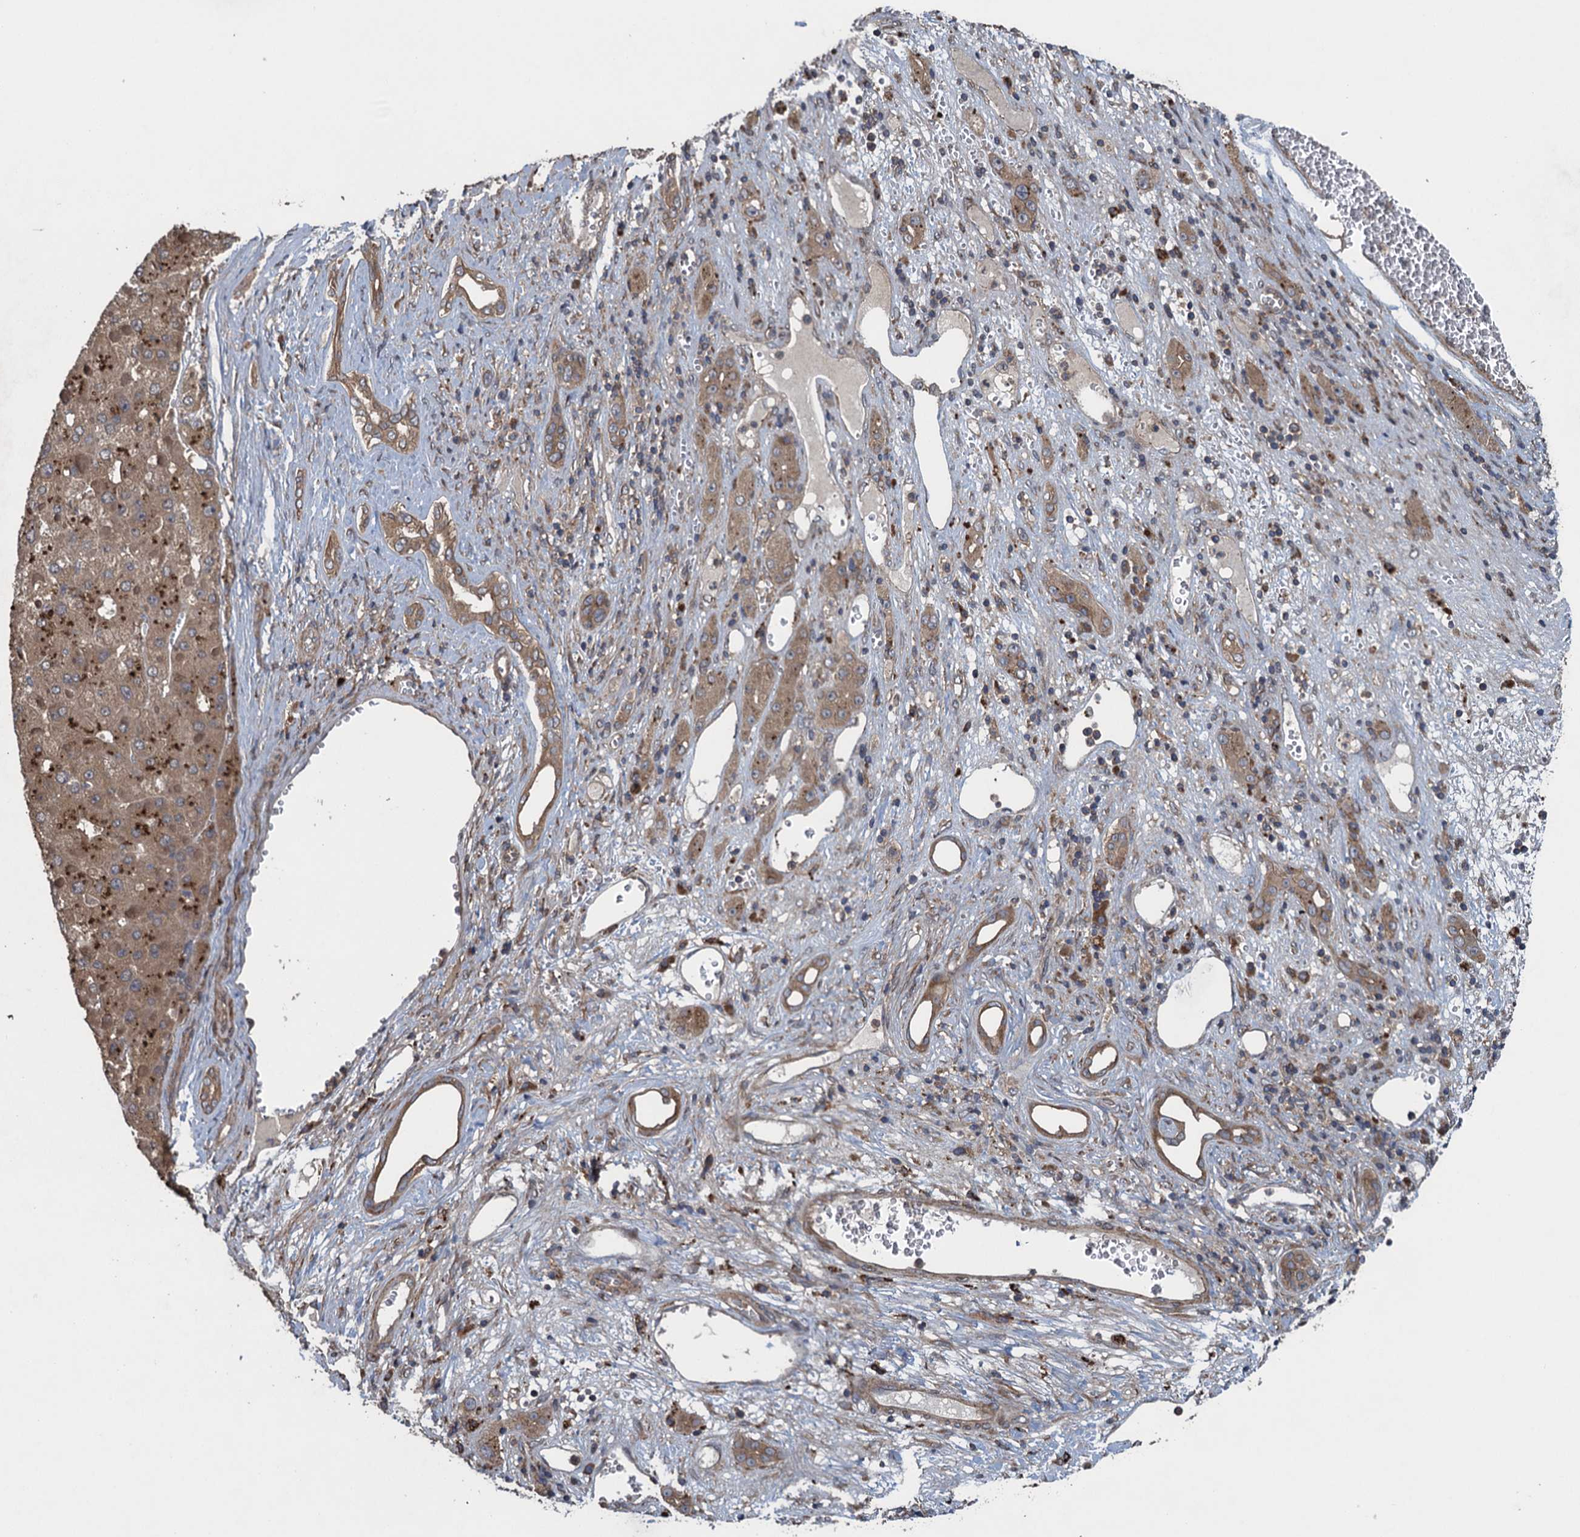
{"staining": {"intensity": "moderate", "quantity": "25%-75%", "location": "cytoplasmic/membranous"}, "tissue": "liver cancer", "cell_type": "Tumor cells", "image_type": "cancer", "snomed": [{"axis": "morphology", "description": "Carcinoma, Hepatocellular, NOS"}, {"axis": "topography", "description": "Liver"}], "caption": "Immunohistochemical staining of human liver hepatocellular carcinoma demonstrates medium levels of moderate cytoplasmic/membranous protein expression in about 25%-75% of tumor cells.", "gene": "CNTN5", "patient": {"sex": "female", "age": 73}}